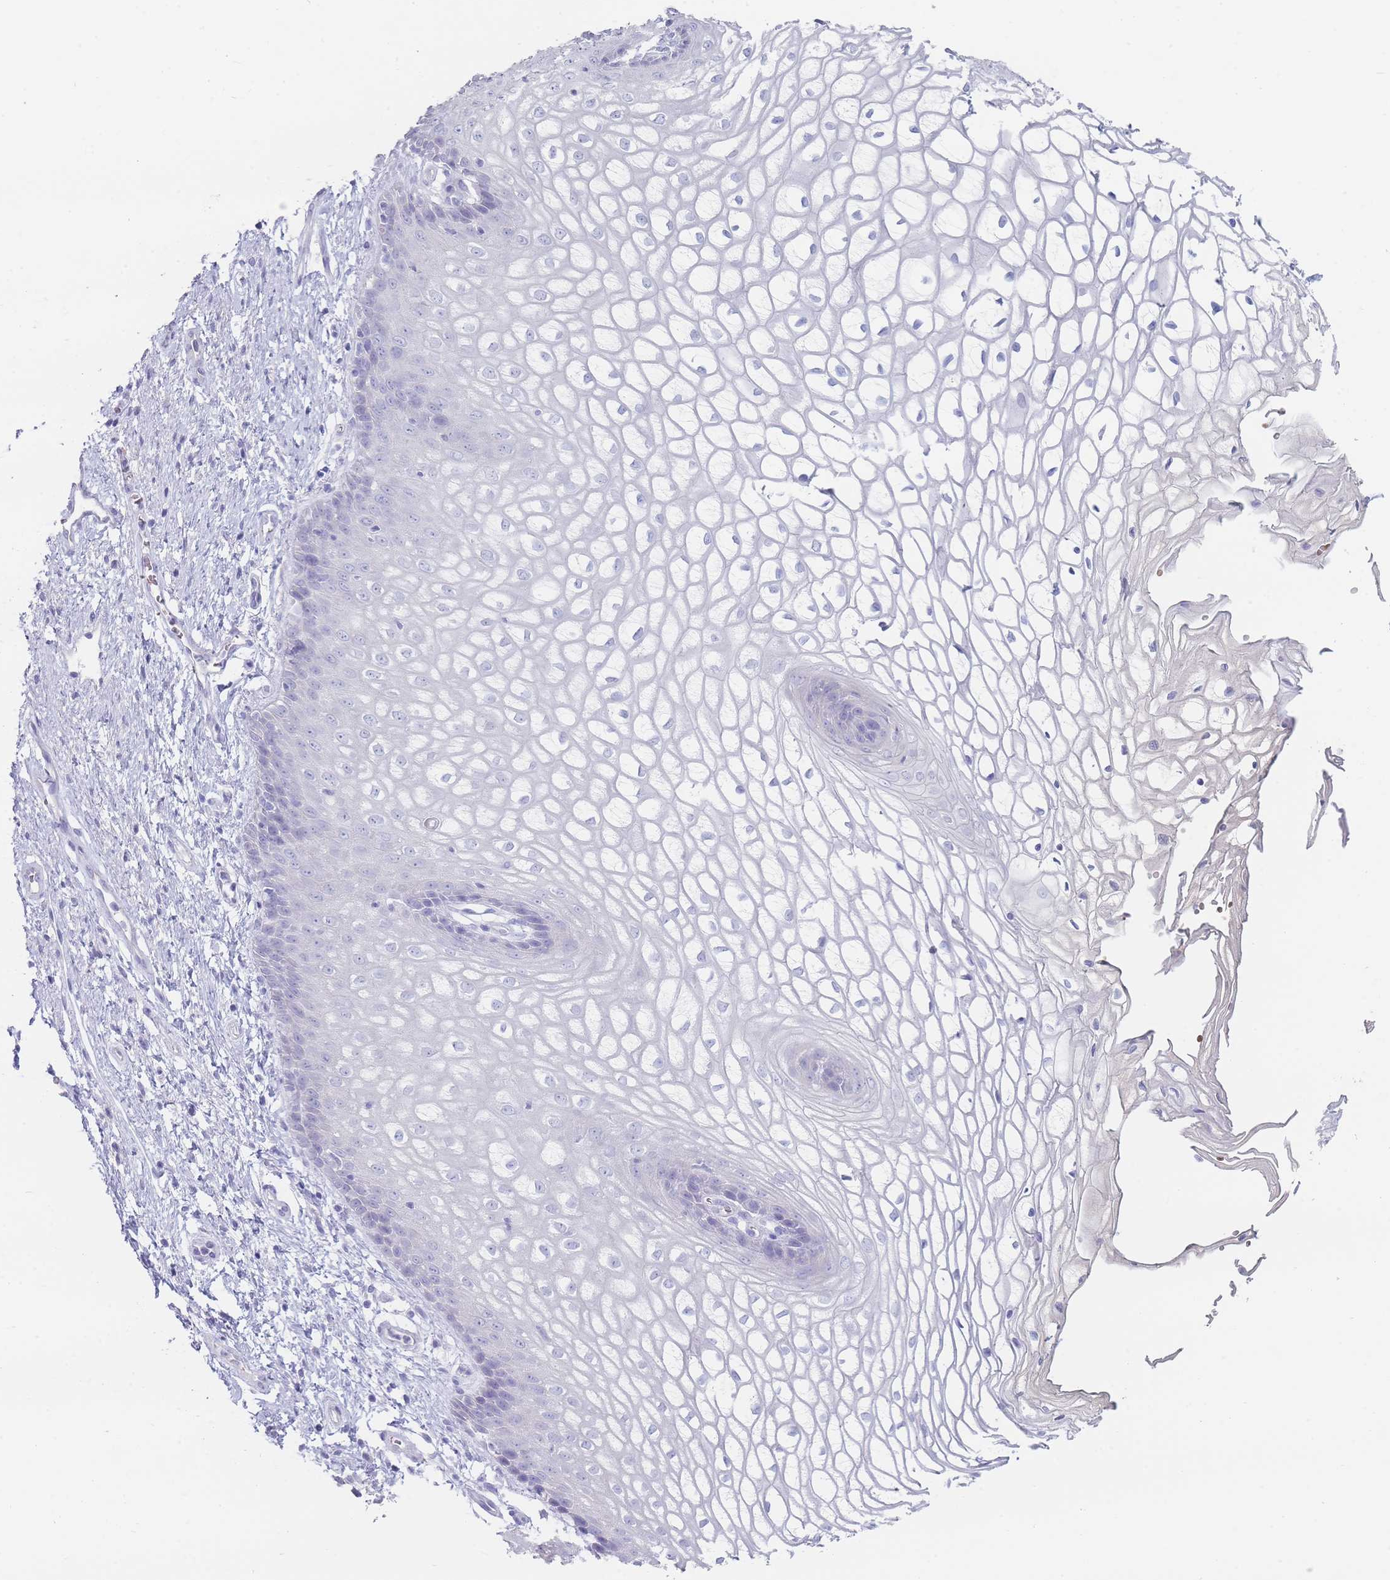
{"staining": {"intensity": "negative", "quantity": "none", "location": "none"}, "tissue": "vagina", "cell_type": "Squamous epithelial cells", "image_type": "normal", "snomed": [{"axis": "morphology", "description": "Normal tissue, NOS"}, {"axis": "topography", "description": "Vagina"}], "caption": "Unremarkable vagina was stained to show a protein in brown. There is no significant staining in squamous epithelial cells. (DAB (3,3'-diaminobenzidine) immunohistochemistry (IHC) with hematoxylin counter stain).", "gene": "ENSG00000284931", "patient": {"sex": "female", "age": 34}}